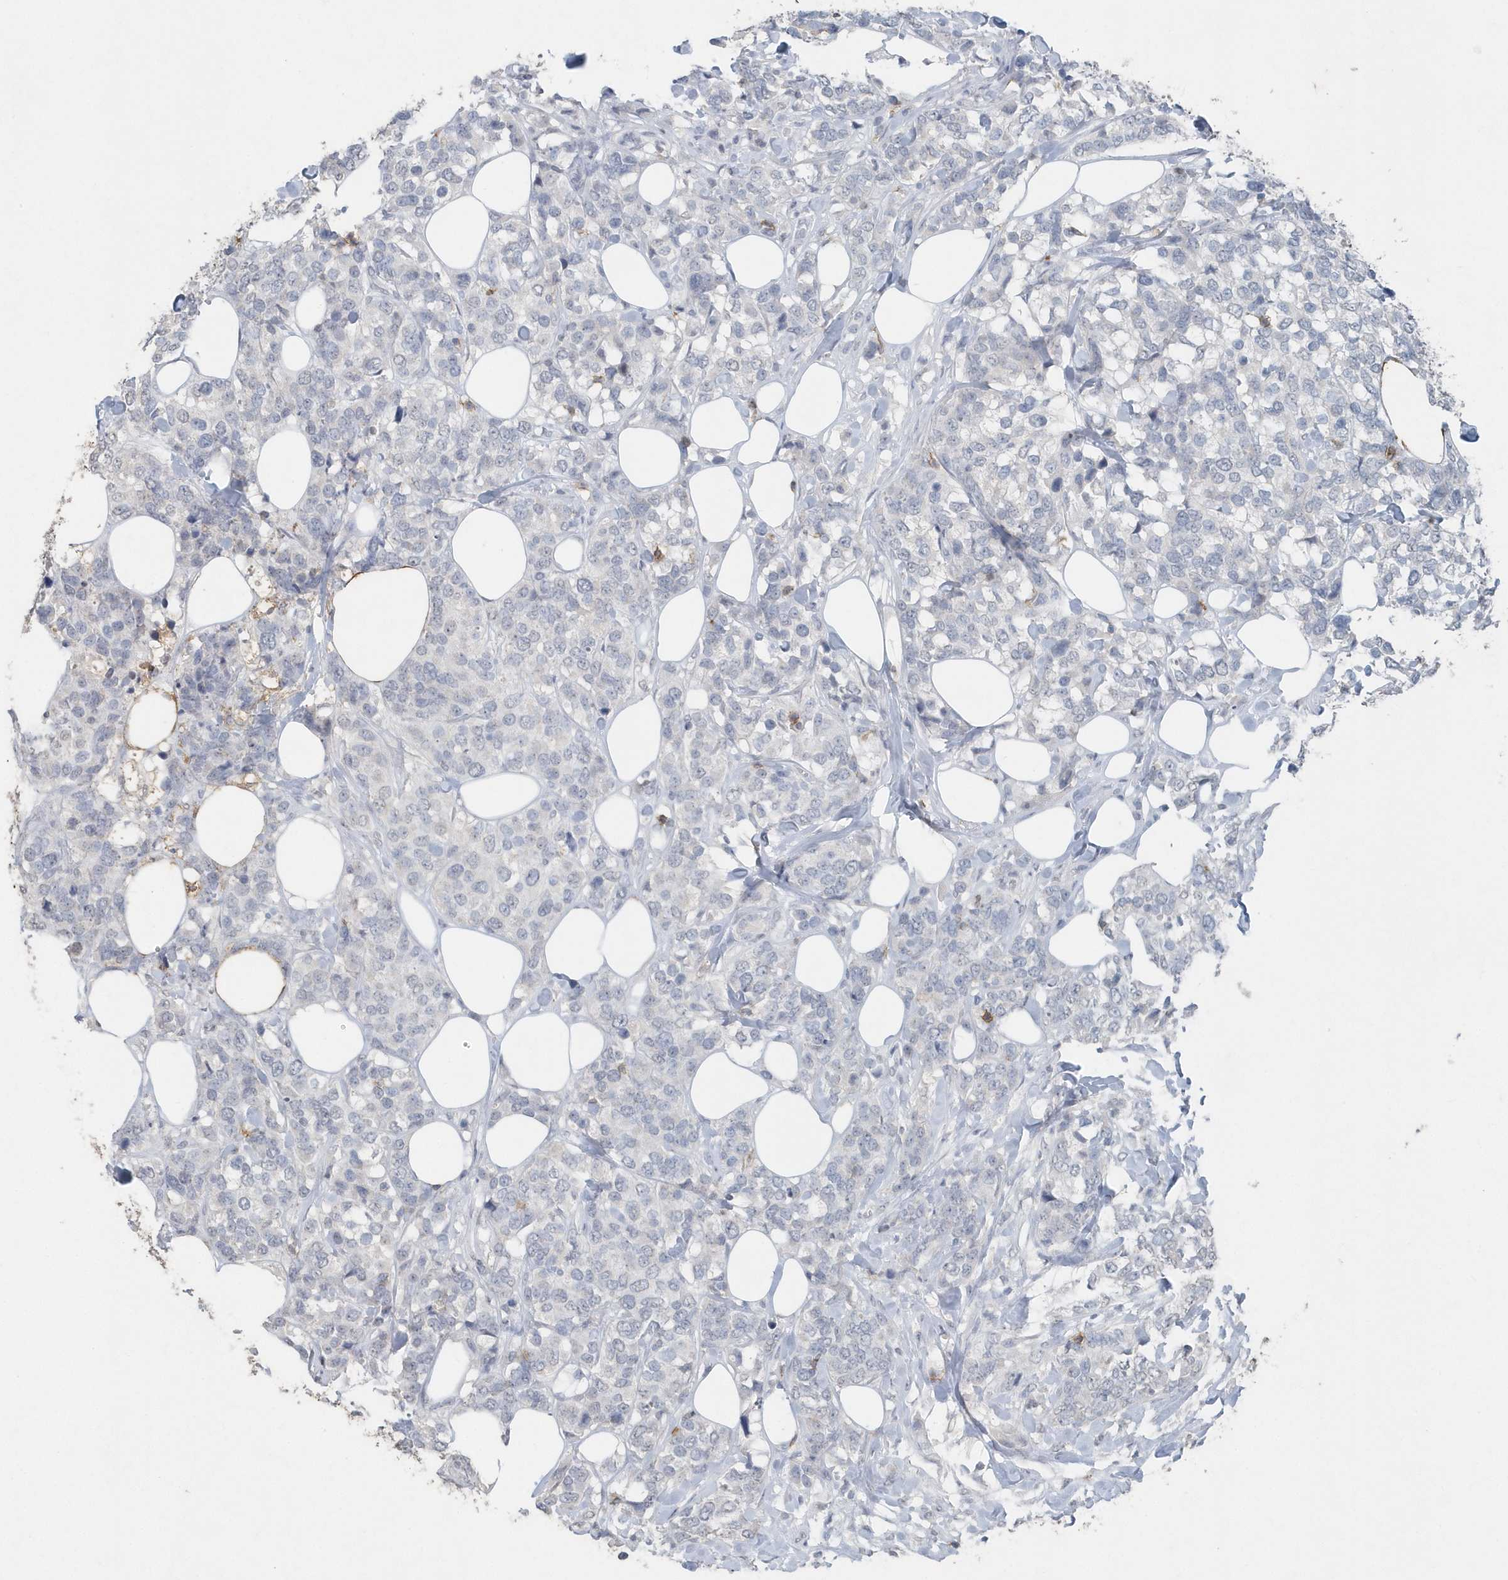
{"staining": {"intensity": "negative", "quantity": "none", "location": "none"}, "tissue": "breast cancer", "cell_type": "Tumor cells", "image_type": "cancer", "snomed": [{"axis": "morphology", "description": "Lobular carcinoma"}, {"axis": "topography", "description": "Breast"}], "caption": "High power microscopy image of an immunohistochemistry micrograph of breast cancer (lobular carcinoma), revealing no significant staining in tumor cells. (DAB IHC, high magnification).", "gene": "PDCD1", "patient": {"sex": "female", "age": 59}}